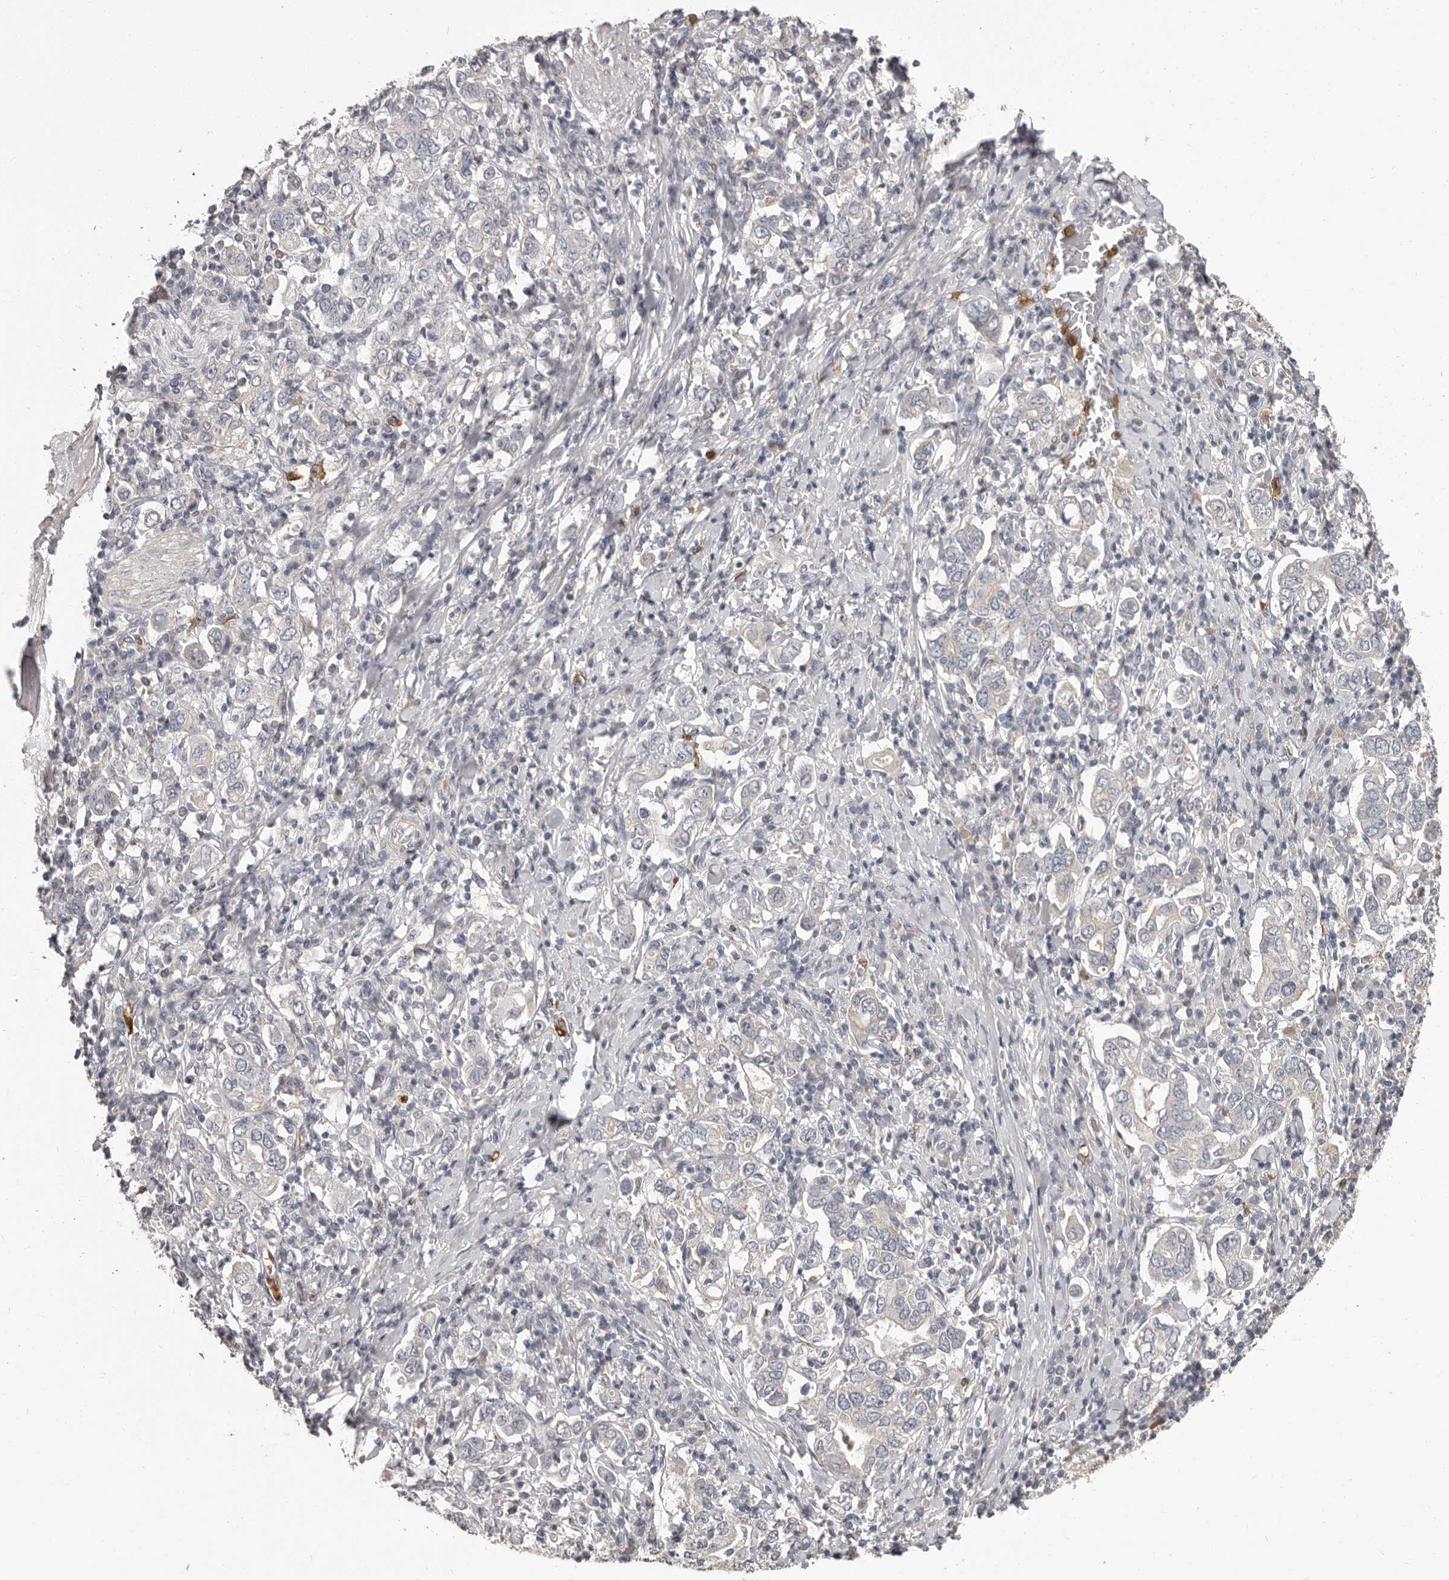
{"staining": {"intensity": "negative", "quantity": "none", "location": "none"}, "tissue": "stomach cancer", "cell_type": "Tumor cells", "image_type": "cancer", "snomed": [{"axis": "morphology", "description": "Adenocarcinoma, NOS"}, {"axis": "topography", "description": "Stomach, upper"}], "caption": "Tumor cells show no significant protein staining in adenocarcinoma (stomach). (Immunohistochemistry (ihc), brightfield microscopy, high magnification).", "gene": "GPR157", "patient": {"sex": "male", "age": 62}}